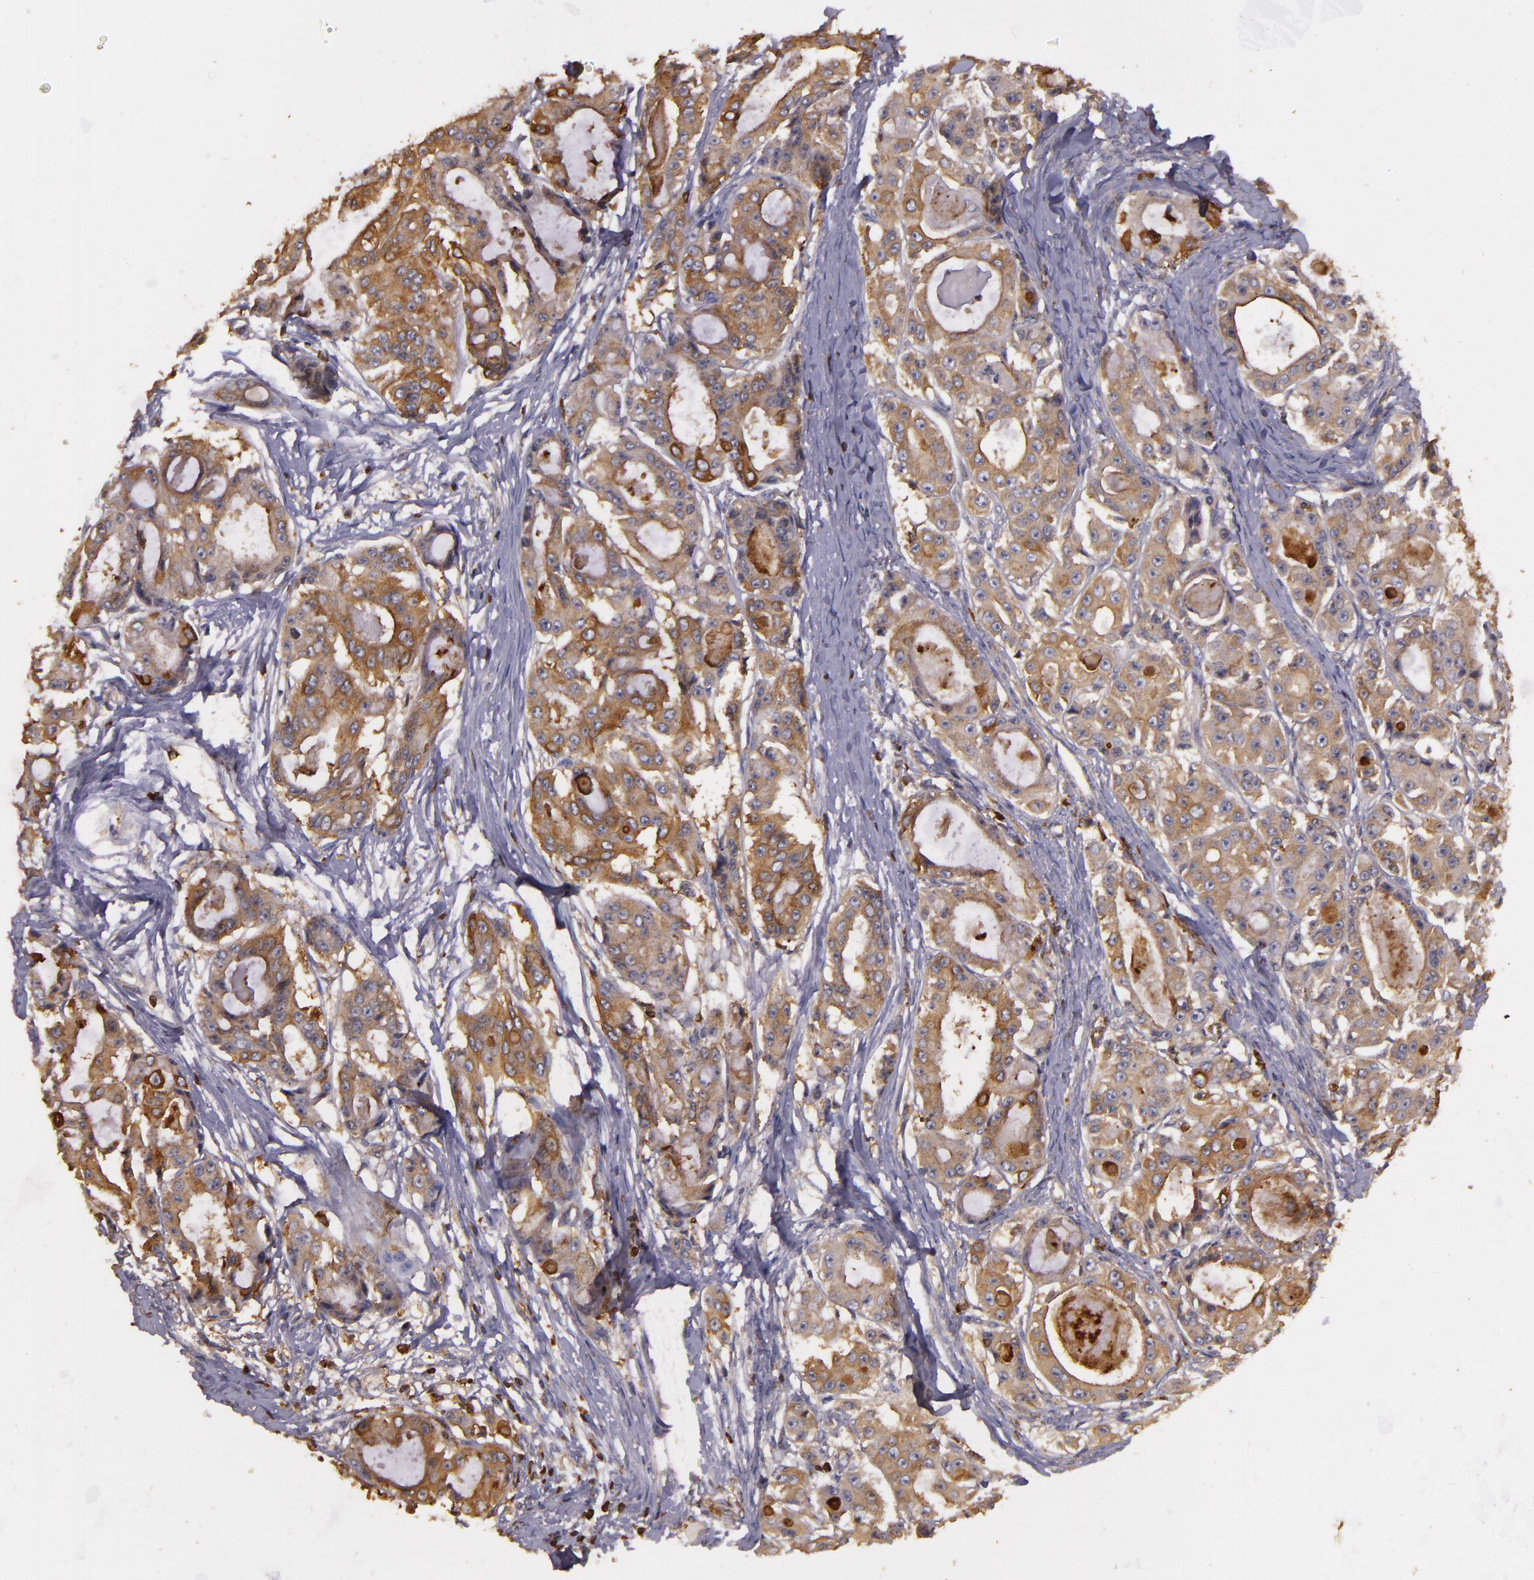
{"staining": {"intensity": "strong", "quantity": ">75%", "location": "cytoplasmic/membranous"}, "tissue": "ovarian cancer", "cell_type": "Tumor cells", "image_type": "cancer", "snomed": [{"axis": "morphology", "description": "Carcinoma, endometroid"}, {"axis": "topography", "description": "Ovary"}], "caption": "There is high levels of strong cytoplasmic/membranous expression in tumor cells of ovarian cancer (endometroid carcinoma), as demonstrated by immunohistochemical staining (brown color).", "gene": "SLC9A3R1", "patient": {"sex": "female", "age": 61}}